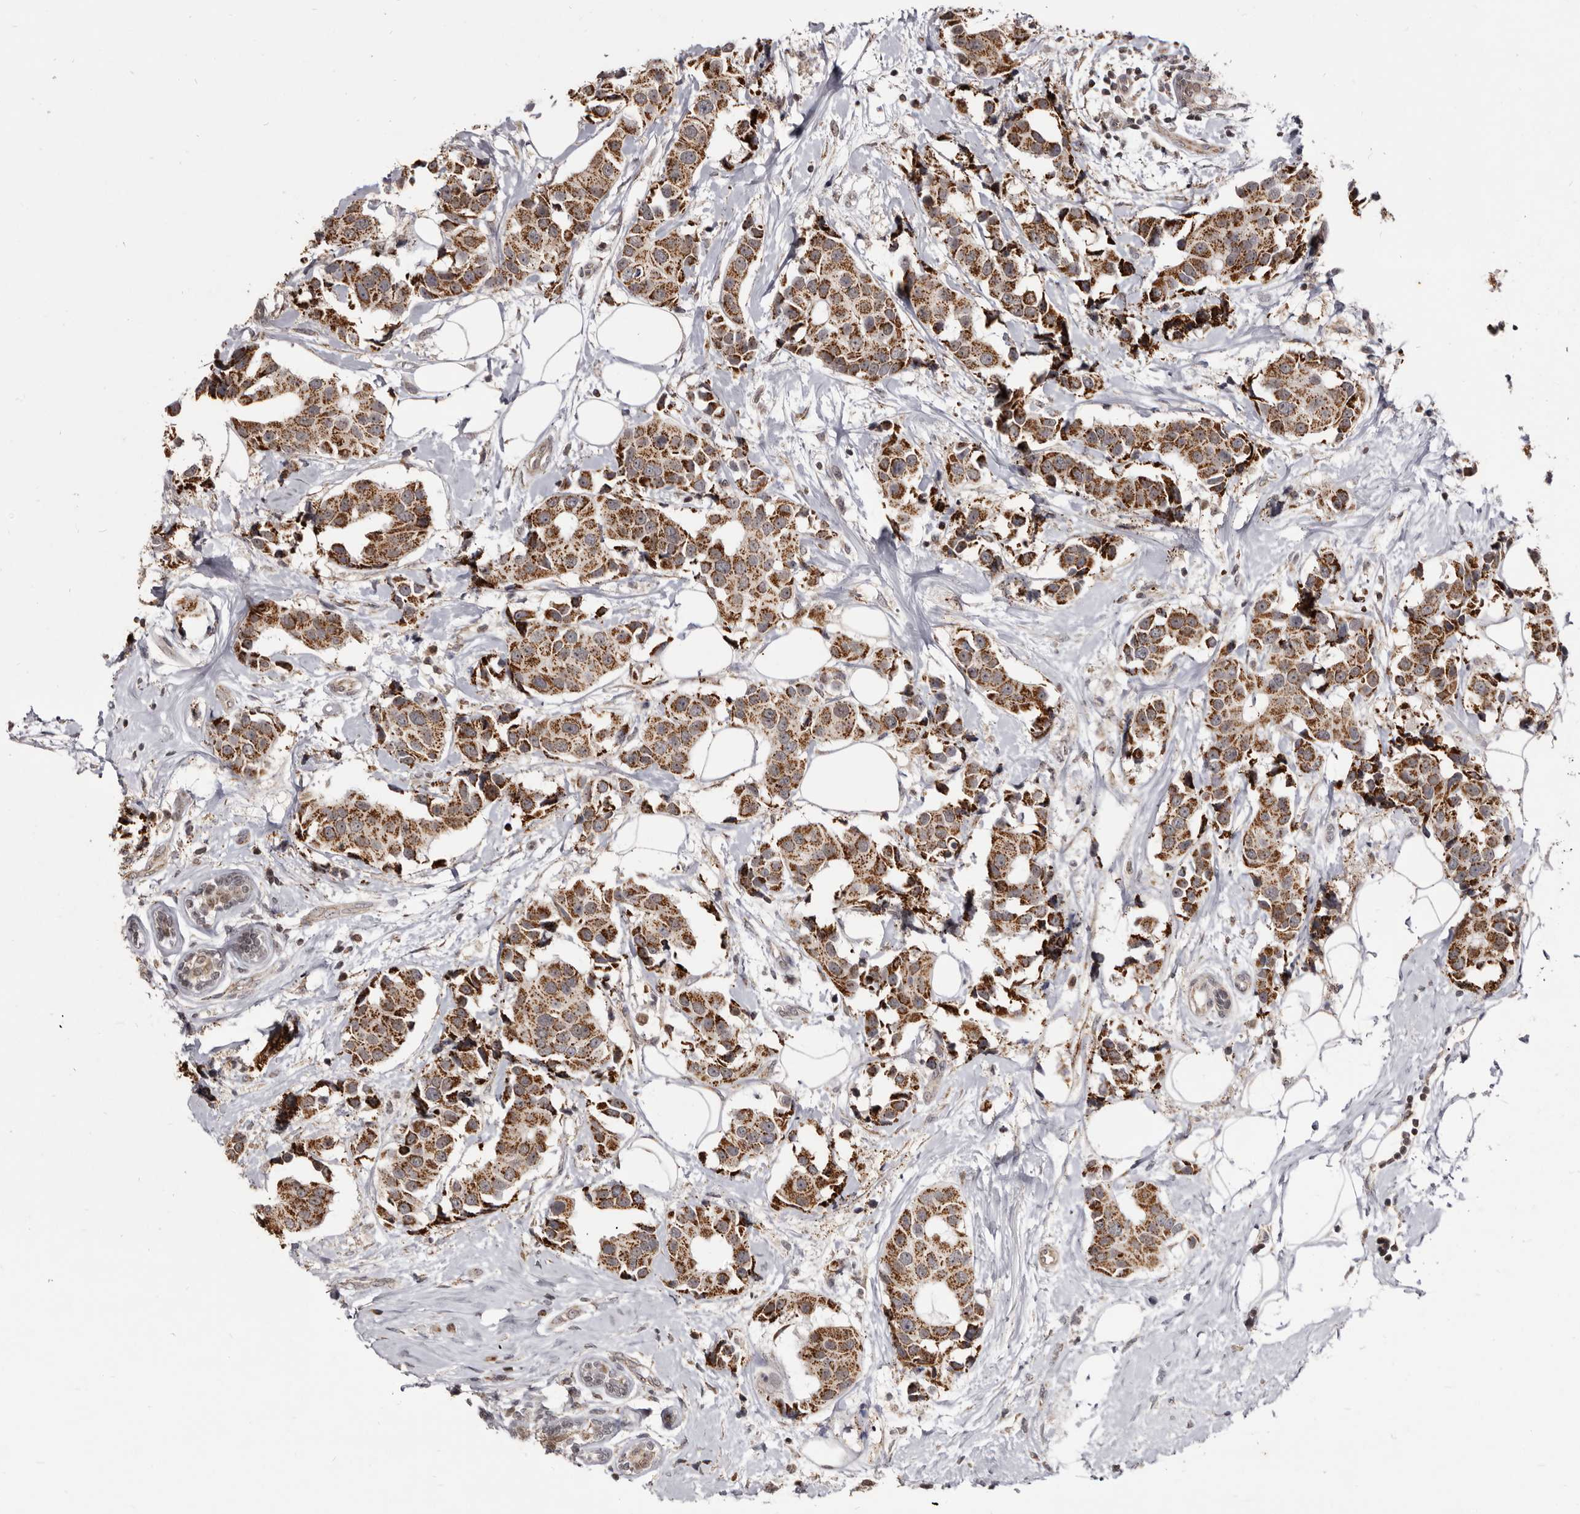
{"staining": {"intensity": "strong", "quantity": ">75%", "location": "cytoplasmic/membranous"}, "tissue": "breast cancer", "cell_type": "Tumor cells", "image_type": "cancer", "snomed": [{"axis": "morphology", "description": "Normal tissue, NOS"}, {"axis": "morphology", "description": "Duct carcinoma"}, {"axis": "topography", "description": "Breast"}], "caption": "Protein expression analysis of infiltrating ductal carcinoma (breast) exhibits strong cytoplasmic/membranous expression in approximately >75% of tumor cells.", "gene": "THUMPD1", "patient": {"sex": "female", "age": 39}}